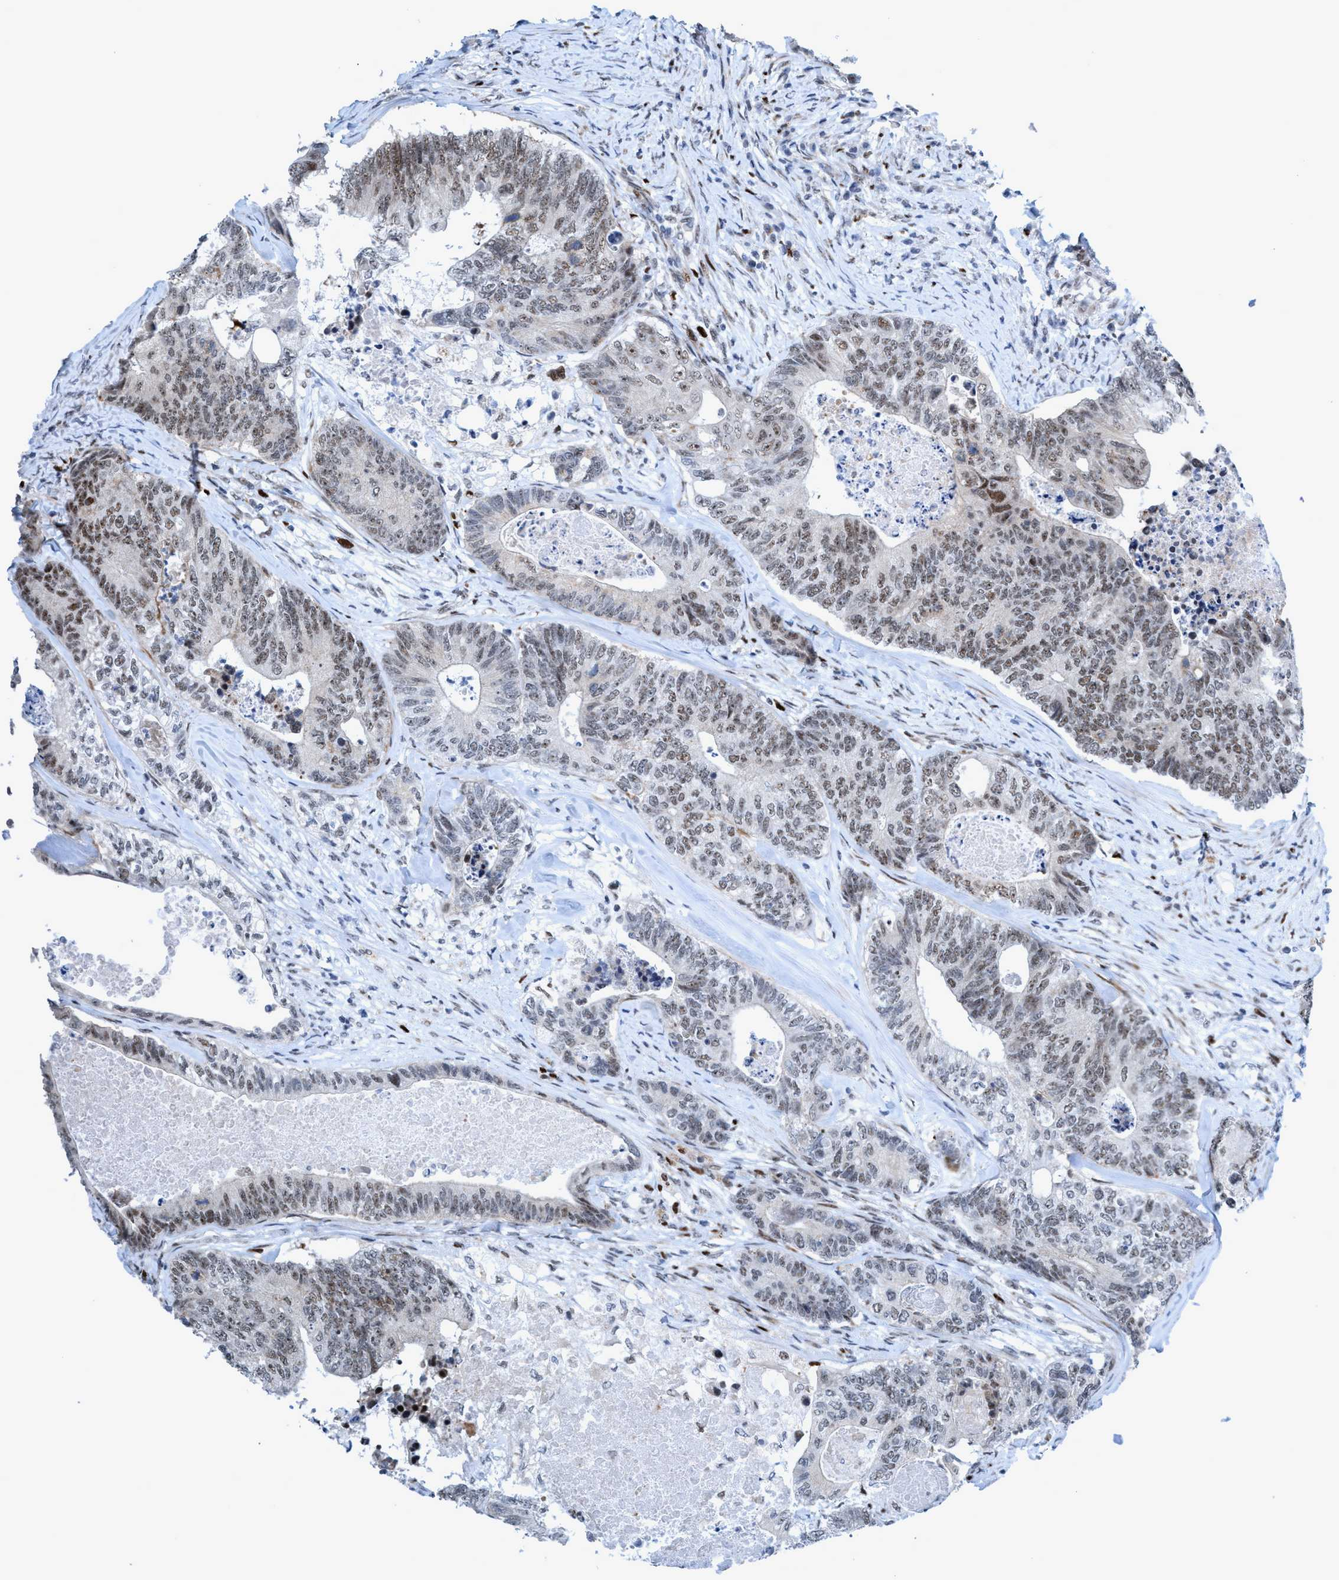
{"staining": {"intensity": "moderate", "quantity": "25%-75%", "location": "nuclear"}, "tissue": "colorectal cancer", "cell_type": "Tumor cells", "image_type": "cancer", "snomed": [{"axis": "morphology", "description": "Adenocarcinoma, NOS"}, {"axis": "topography", "description": "Colon"}], "caption": "Colorectal cancer stained with DAB (3,3'-diaminobenzidine) immunohistochemistry exhibits medium levels of moderate nuclear expression in approximately 25%-75% of tumor cells. The staining is performed using DAB brown chromogen to label protein expression. The nuclei are counter-stained blue using hematoxylin.", "gene": "CWC27", "patient": {"sex": "female", "age": 67}}